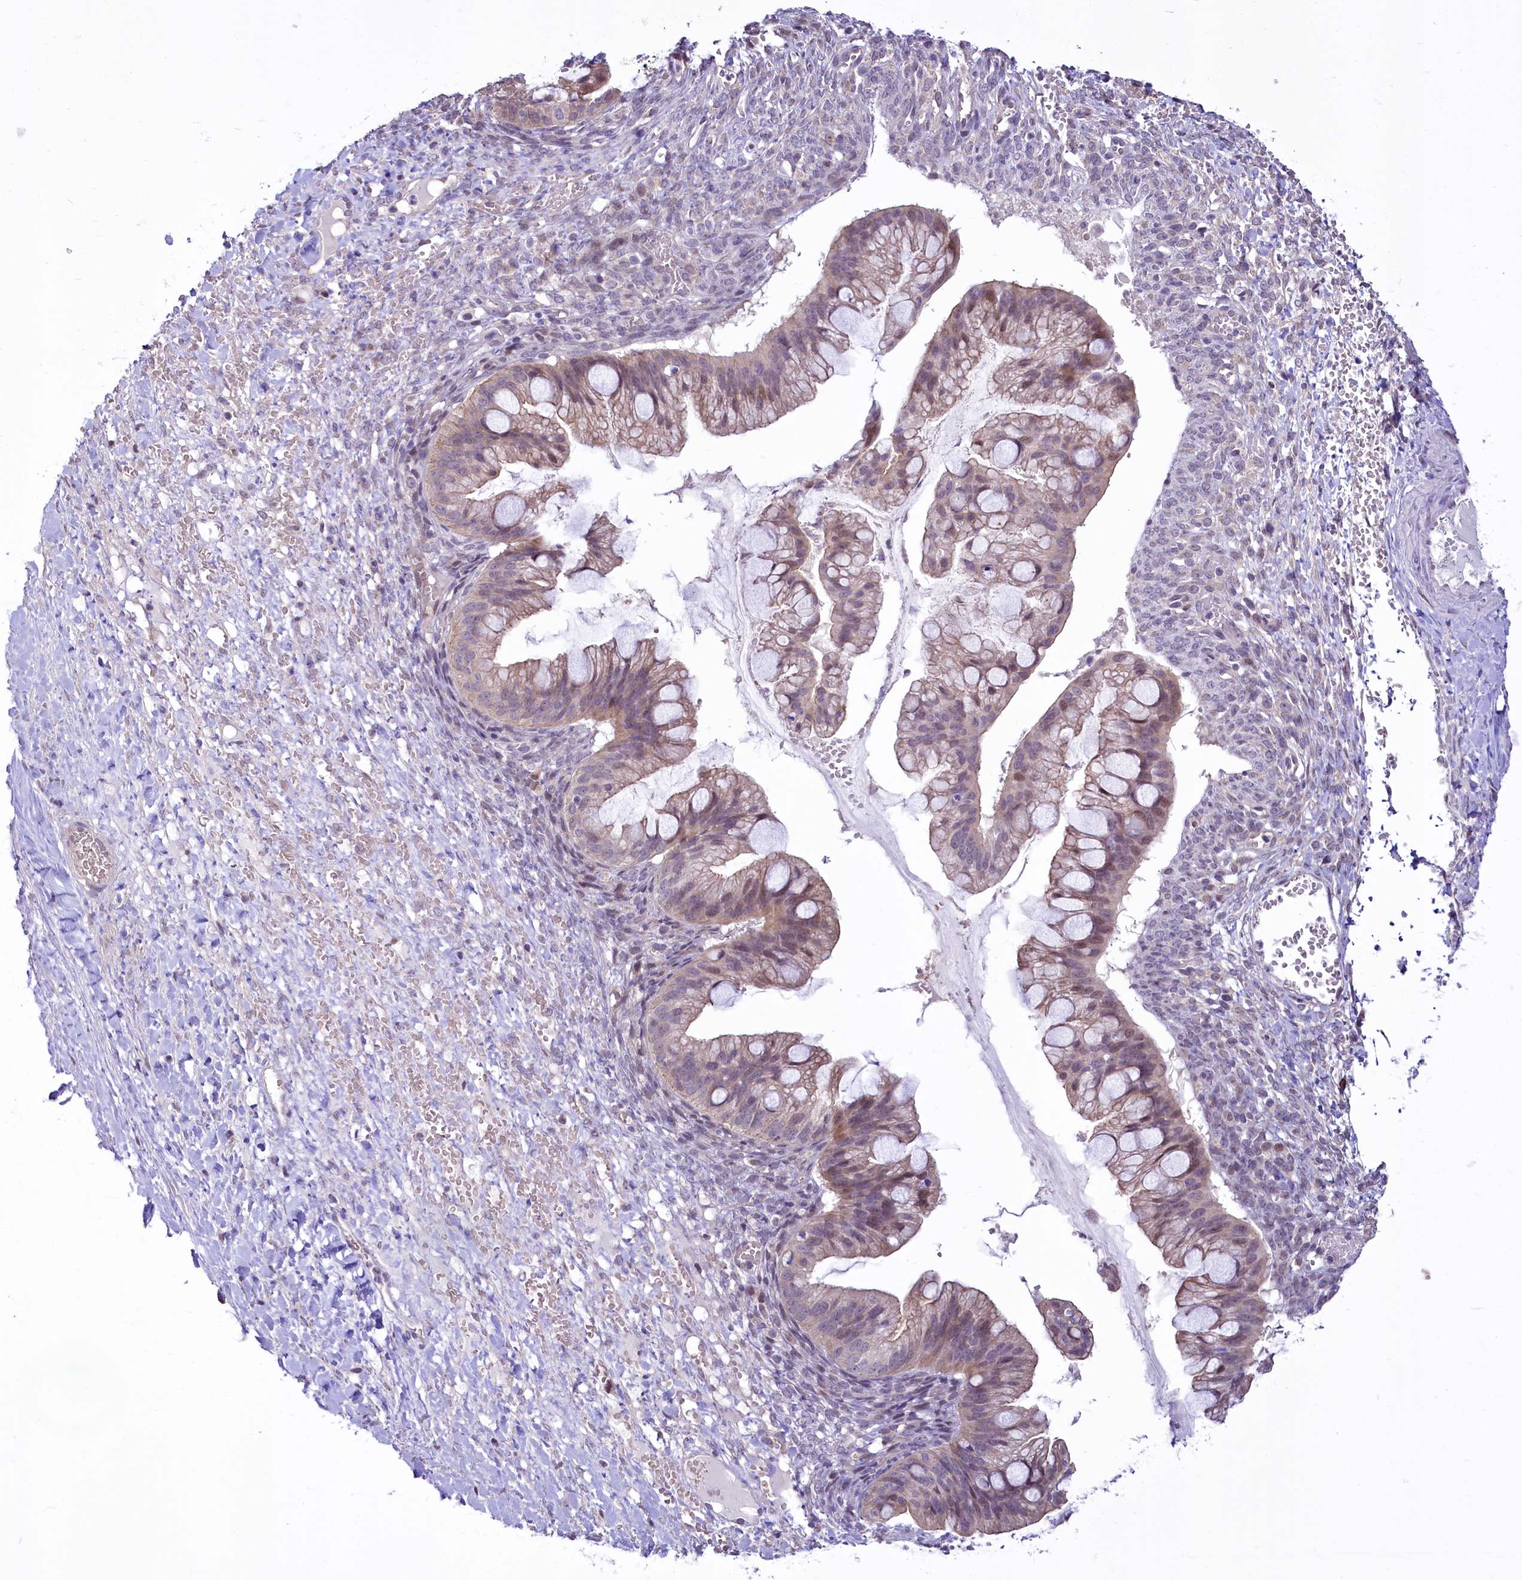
{"staining": {"intensity": "weak", "quantity": "25%-75%", "location": "cytoplasmic/membranous"}, "tissue": "ovarian cancer", "cell_type": "Tumor cells", "image_type": "cancer", "snomed": [{"axis": "morphology", "description": "Cystadenocarcinoma, mucinous, NOS"}, {"axis": "topography", "description": "Ovary"}], "caption": "This photomicrograph exhibits IHC staining of mucinous cystadenocarcinoma (ovarian), with low weak cytoplasmic/membranous expression in approximately 25%-75% of tumor cells.", "gene": "BANK1", "patient": {"sex": "female", "age": 73}}